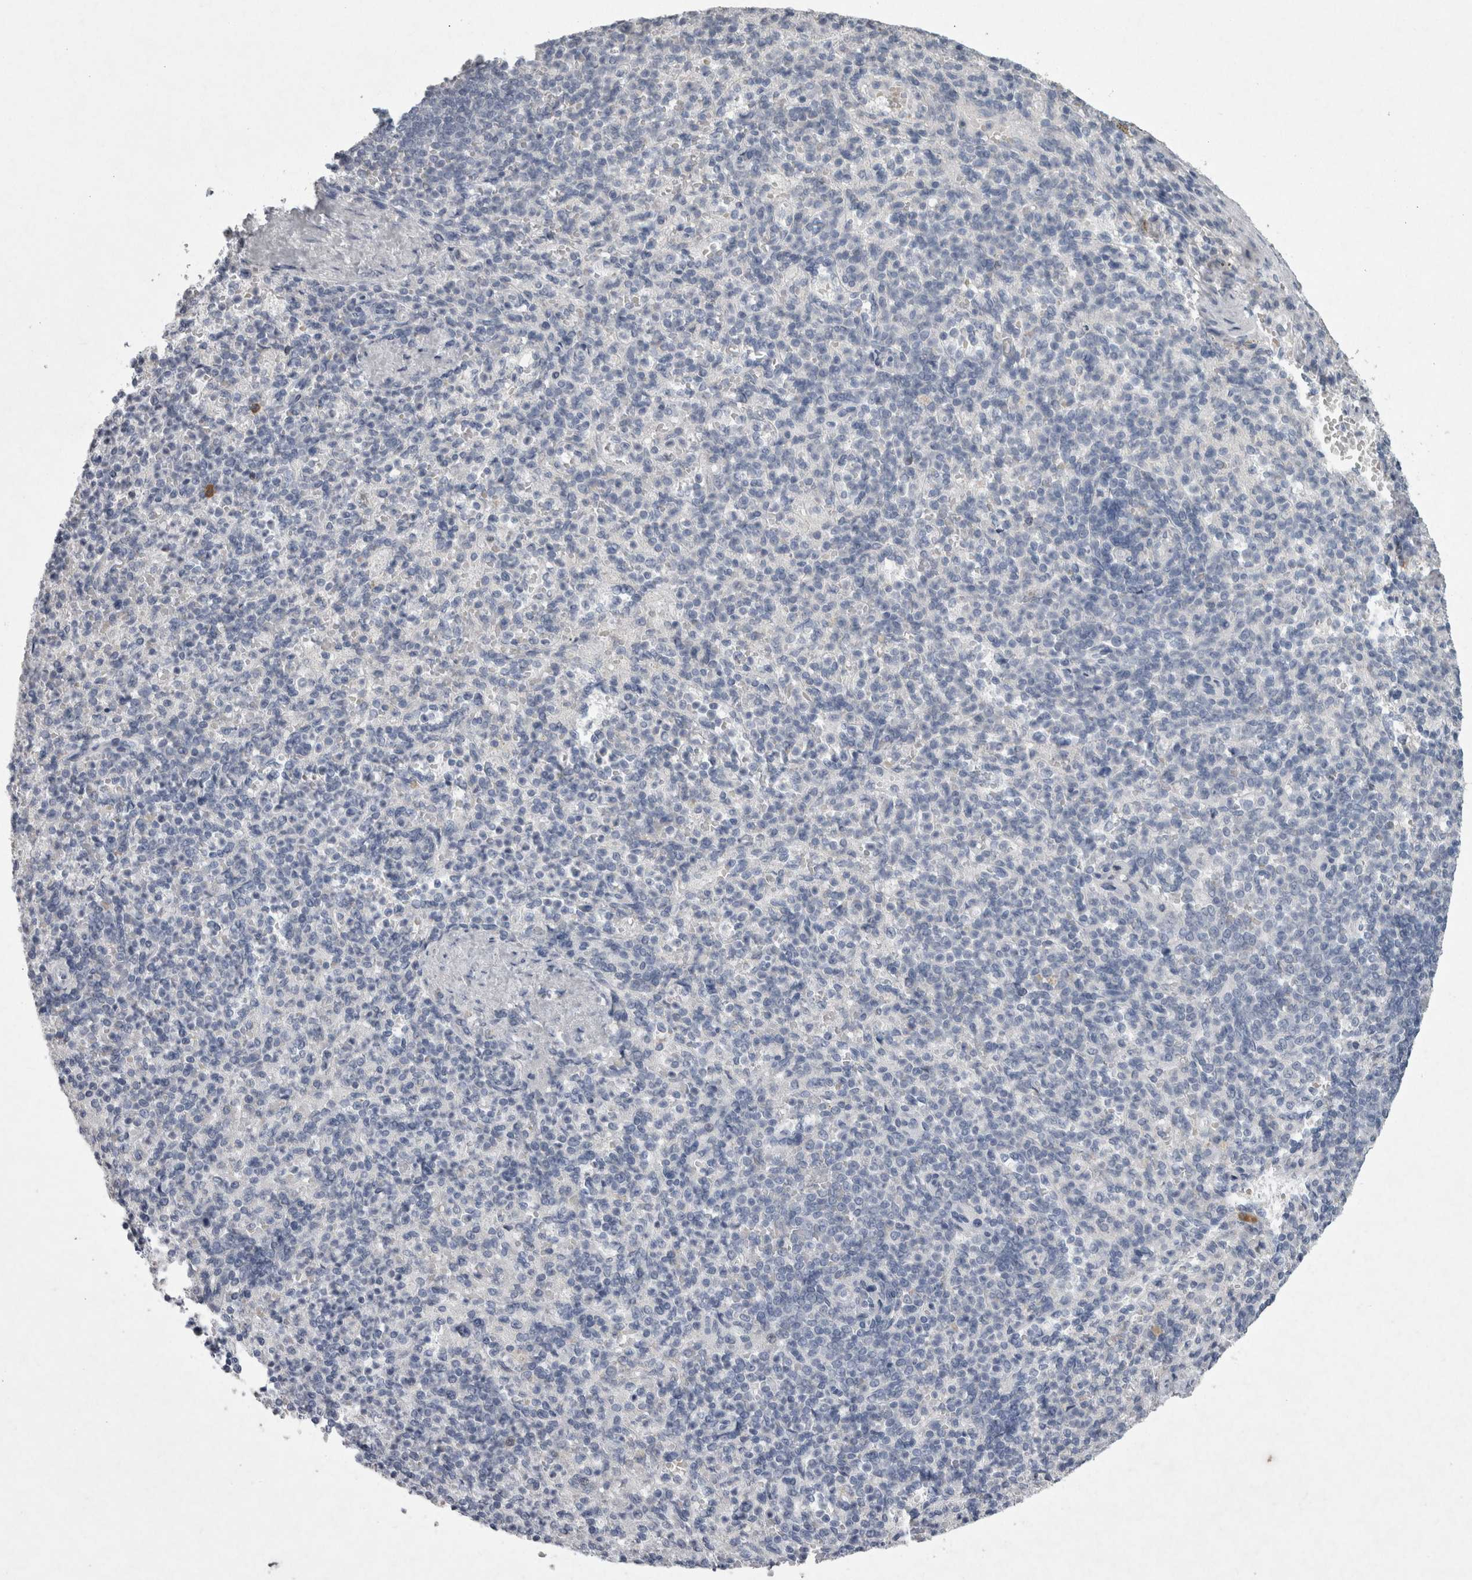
{"staining": {"intensity": "negative", "quantity": "none", "location": "none"}, "tissue": "spleen", "cell_type": "Cells in red pulp", "image_type": "normal", "snomed": [{"axis": "morphology", "description": "Normal tissue, NOS"}, {"axis": "topography", "description": "Spleen"}], "caption": "Protein analysis of benign spleen shows no significant staining in cells in red pulp.", "gene": "PDX1", "patient": {"sex": "female", "age": 74}}